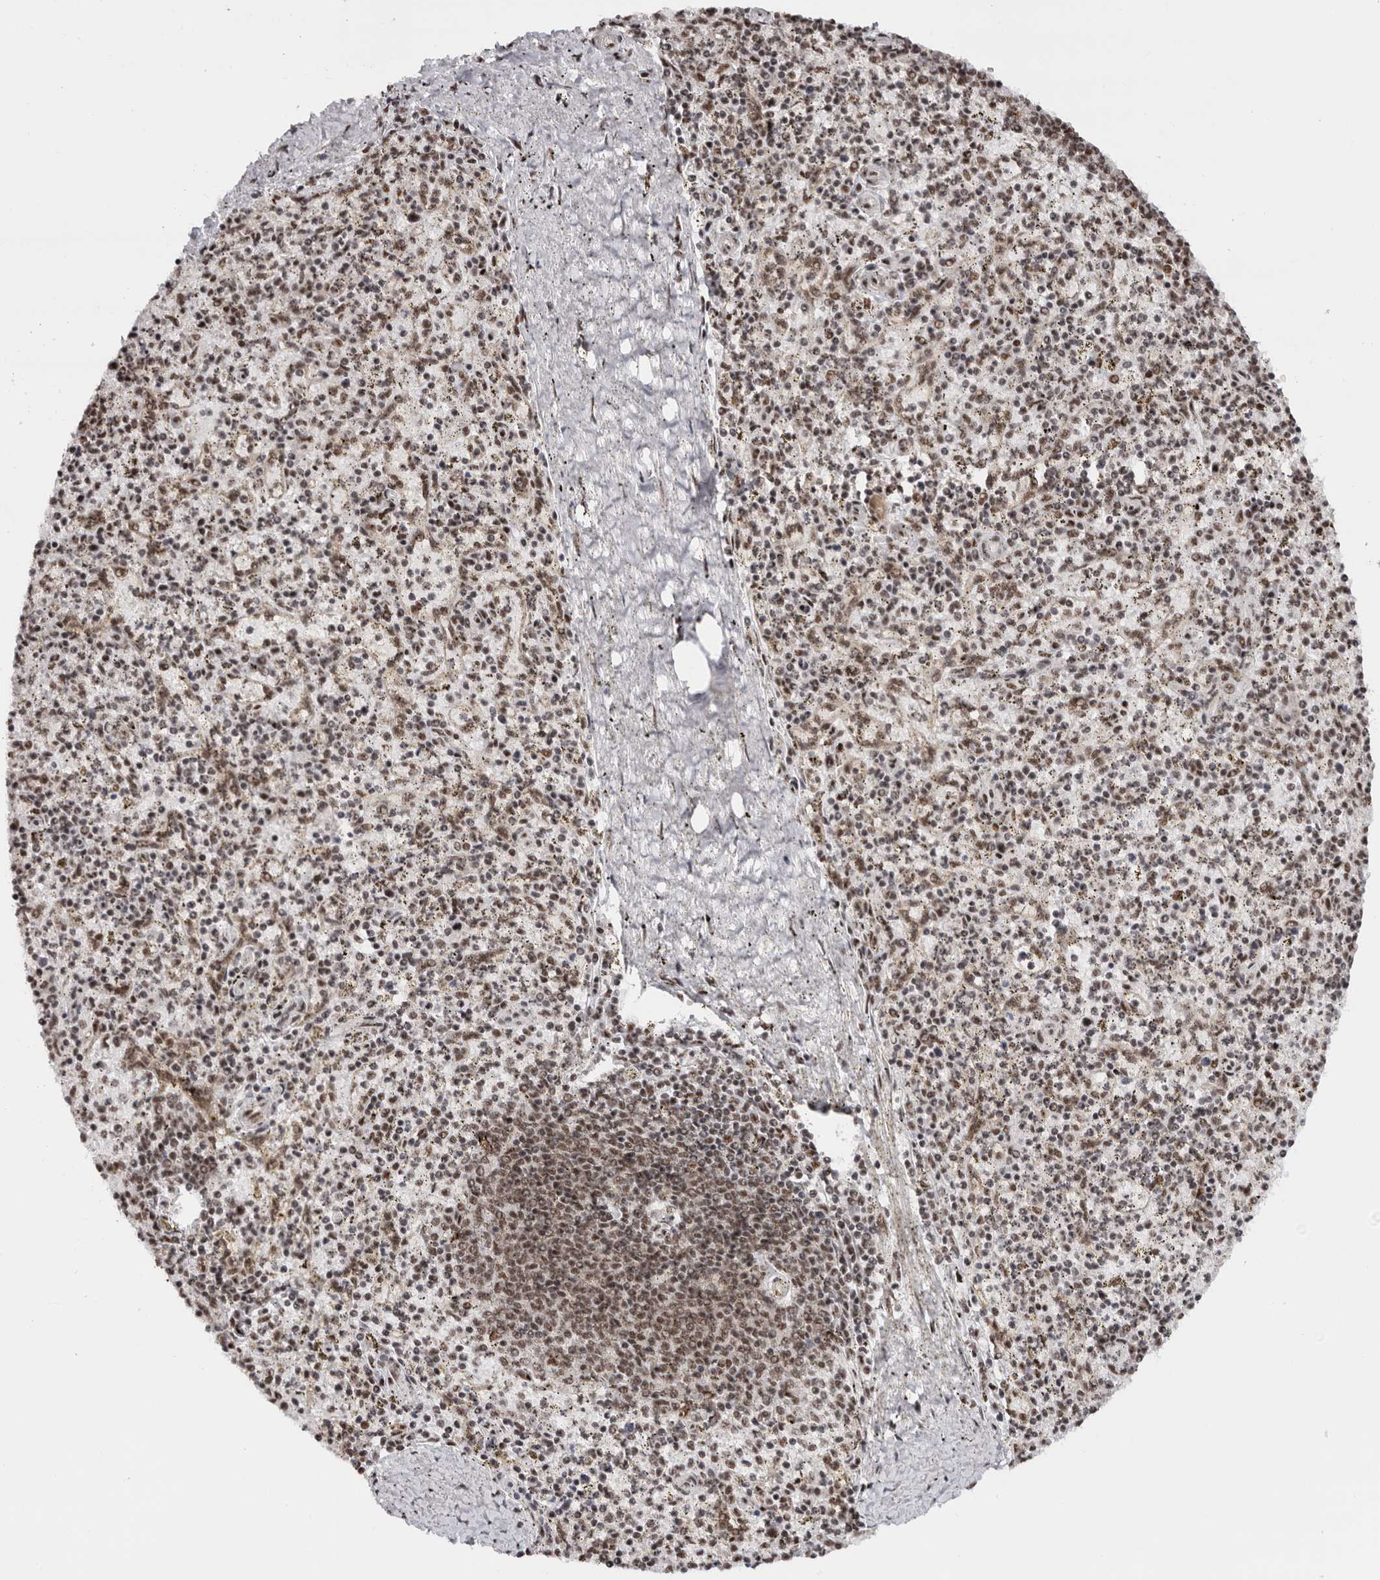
{"staining": {"intensity": "weak", "quantity": "25%-75%", "location": "nuclear"}, "tissue": "spleen", "cell_type": "Cells in red pulp", "image_type": "normal", "snomed": [{"axis": "morphology", "description": "Normal tissue, NOS"}, {"axis": "topography", "description": "Spleen"}], "caption": "Protein staining of unremarkable spleen shows weak nuclear expression in approximately 25%-75% of cells in red pulp. (IHC, brightfield microscopy, high magnification).", "gene": "MKNK1", "patient": {"sex": "male", "age": 72}}